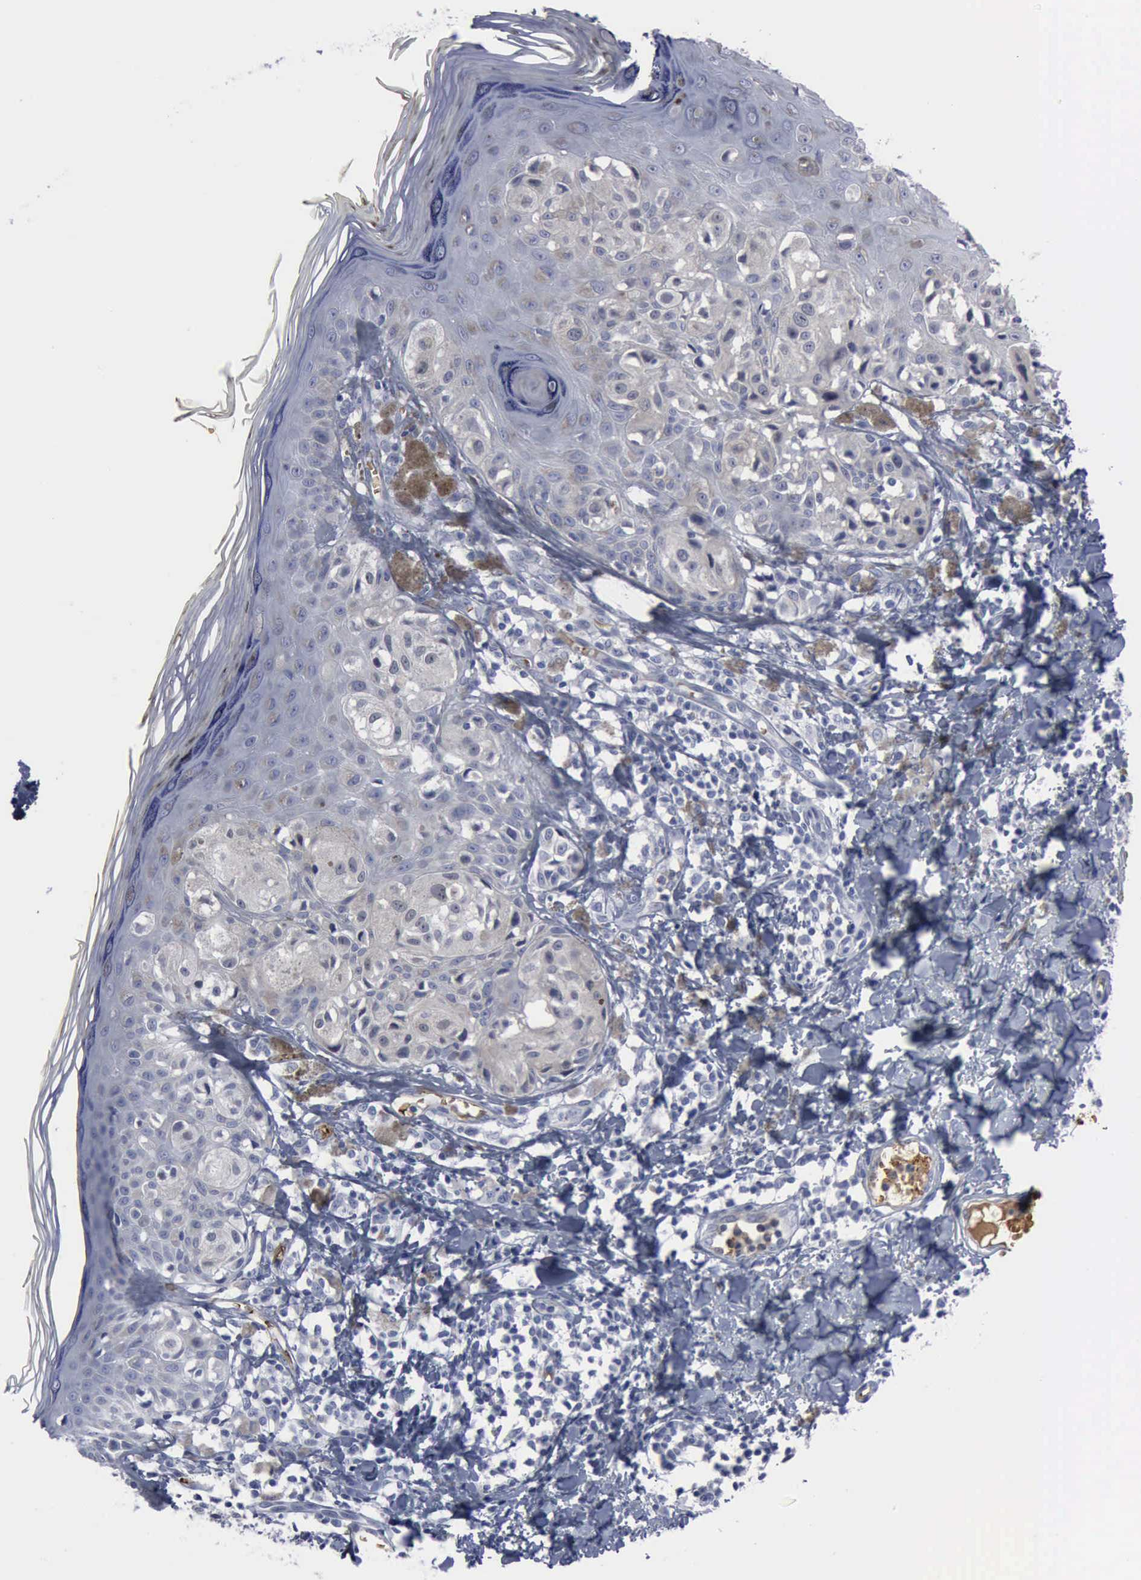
{"staining": {"intensity": "negative", "quantity": "none", "location": "none"}, "tissue": "melanoma", "cell_type": "Tumor cells", "image_type": "cancer", "snomed": [{"axis": "morphology", "description": "Malignant melanoma, NOS"}, {"axis": "topography", "description": "Skin"}], "caption": "Melanoma stained for a protein using IHC shows no expression tumor cells.", "gene": "TGFB1", "patient": {"sex": "female", "age": 55}}